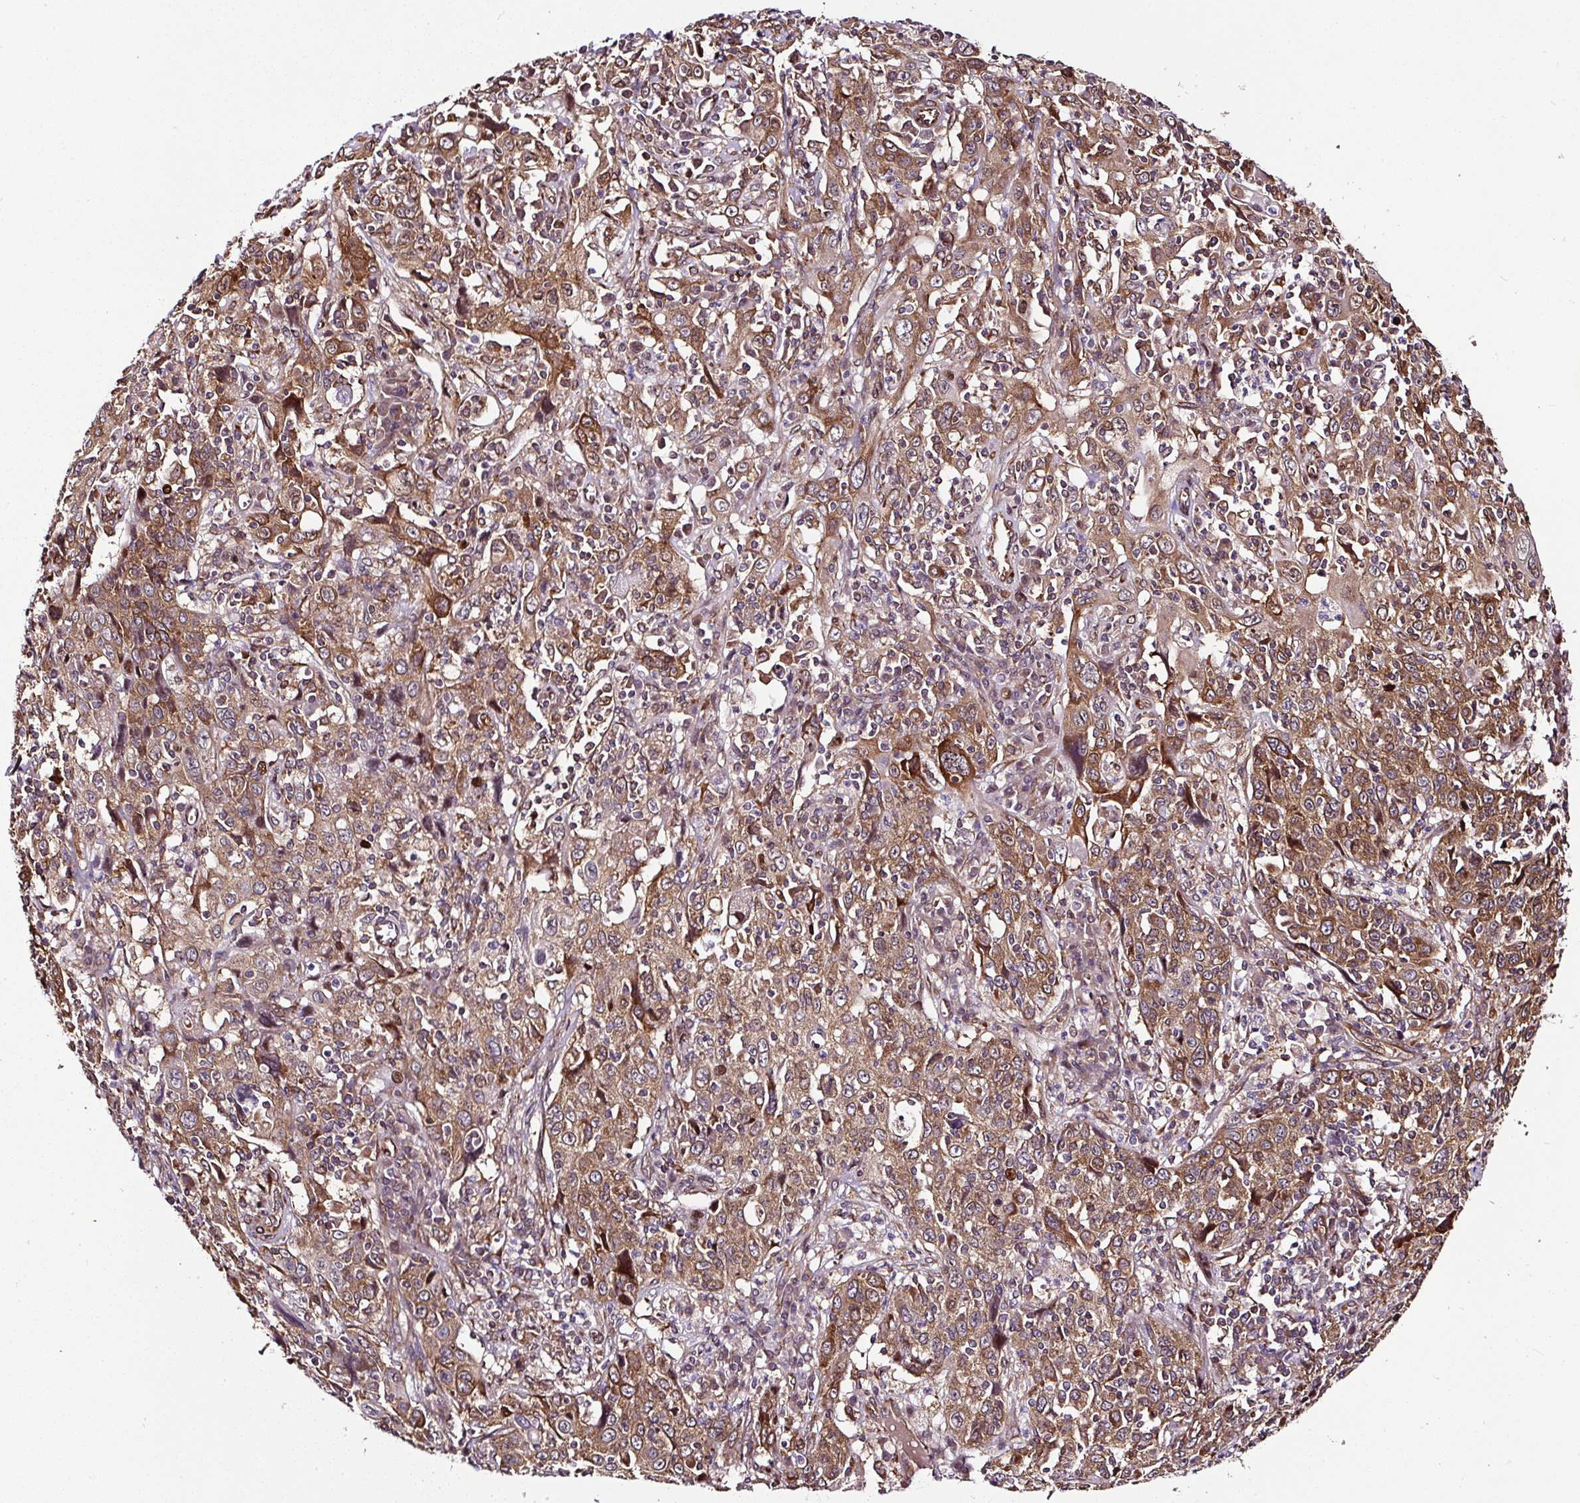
{"staining": {"intensity": "moderate", "quantity": ">75%", "location": "cytoplasmic/membranous"}, "tissue": "cervical cancer", "cell_type": "Tumor cells", "image_type": "cancer", "snomed": [{"axis": "morphology", "description": "Squamous cell carcinoma, NOS"}, {"axis": "topography", "description": "Cervix"}], "caption": "Immunohistochemical staining of human cervical cancer (squamous cell carcinoma) demonstrates medium levels of moderate cytoplasmic/membranous protein staining in about >75% of tumor cells.", "gene": "KDM4E", "patient": {"sex": "female", "age": 46}}